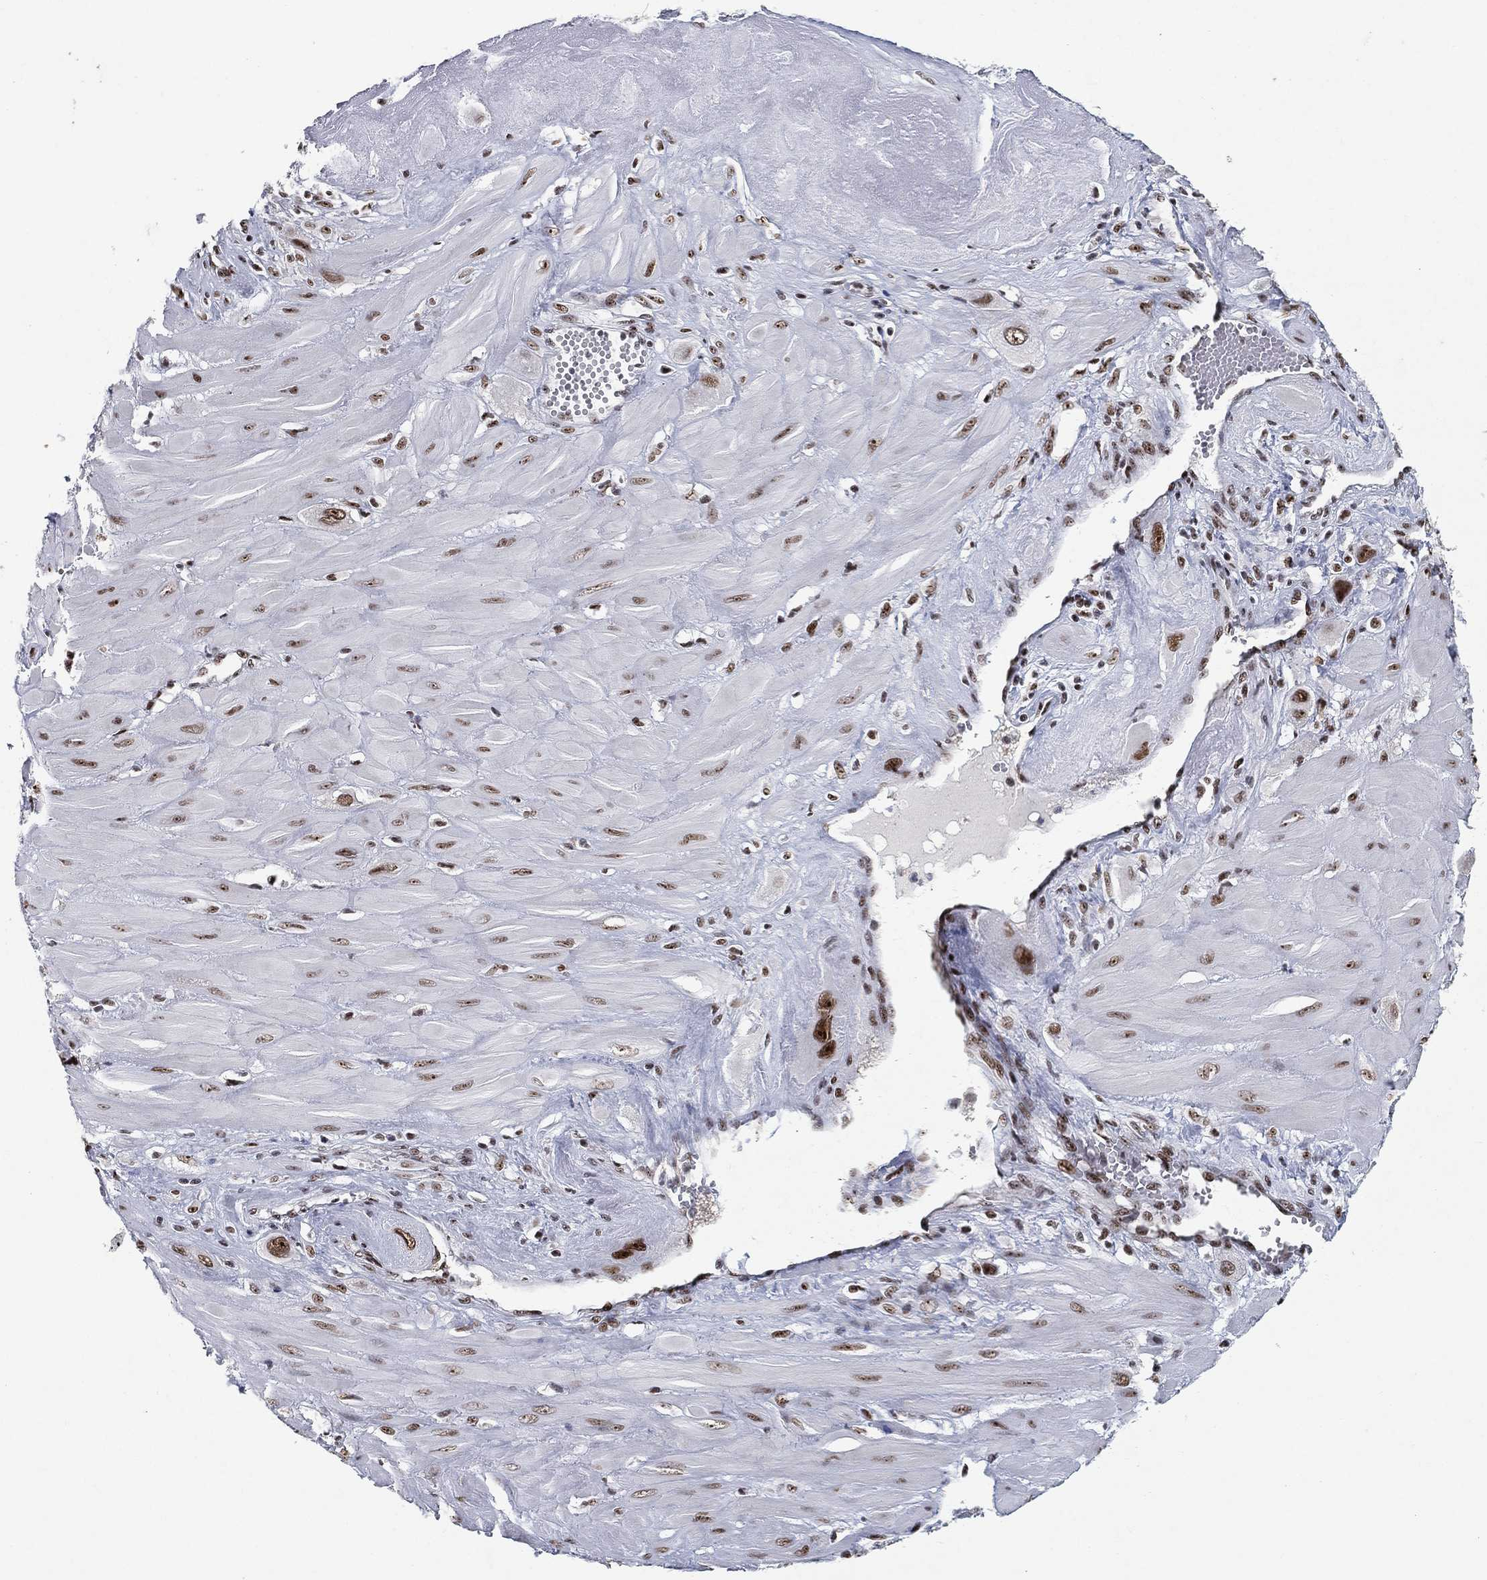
{"staining": {"intensity": "moderate", "quantity": ">75%", "location": "nuclear"}, "tissue": "cervical cancer", "cell_type": "Tumor cells", "image_type": "cancer", "snomed": [{"axis": "morphology", "description": "Squamous cell carcinoma, NOS"}, {"axis": "topography", "description": "Cervix"}], "caption": "DAB immunohistochemical staining of human cervical cancer (squamous cell carcinoma) demonstrates moderate nuclear protein positivity in approximately >75% of tumor cells.", "gene": "DDX27", "patient": {"sex": "female", "age": 34}}